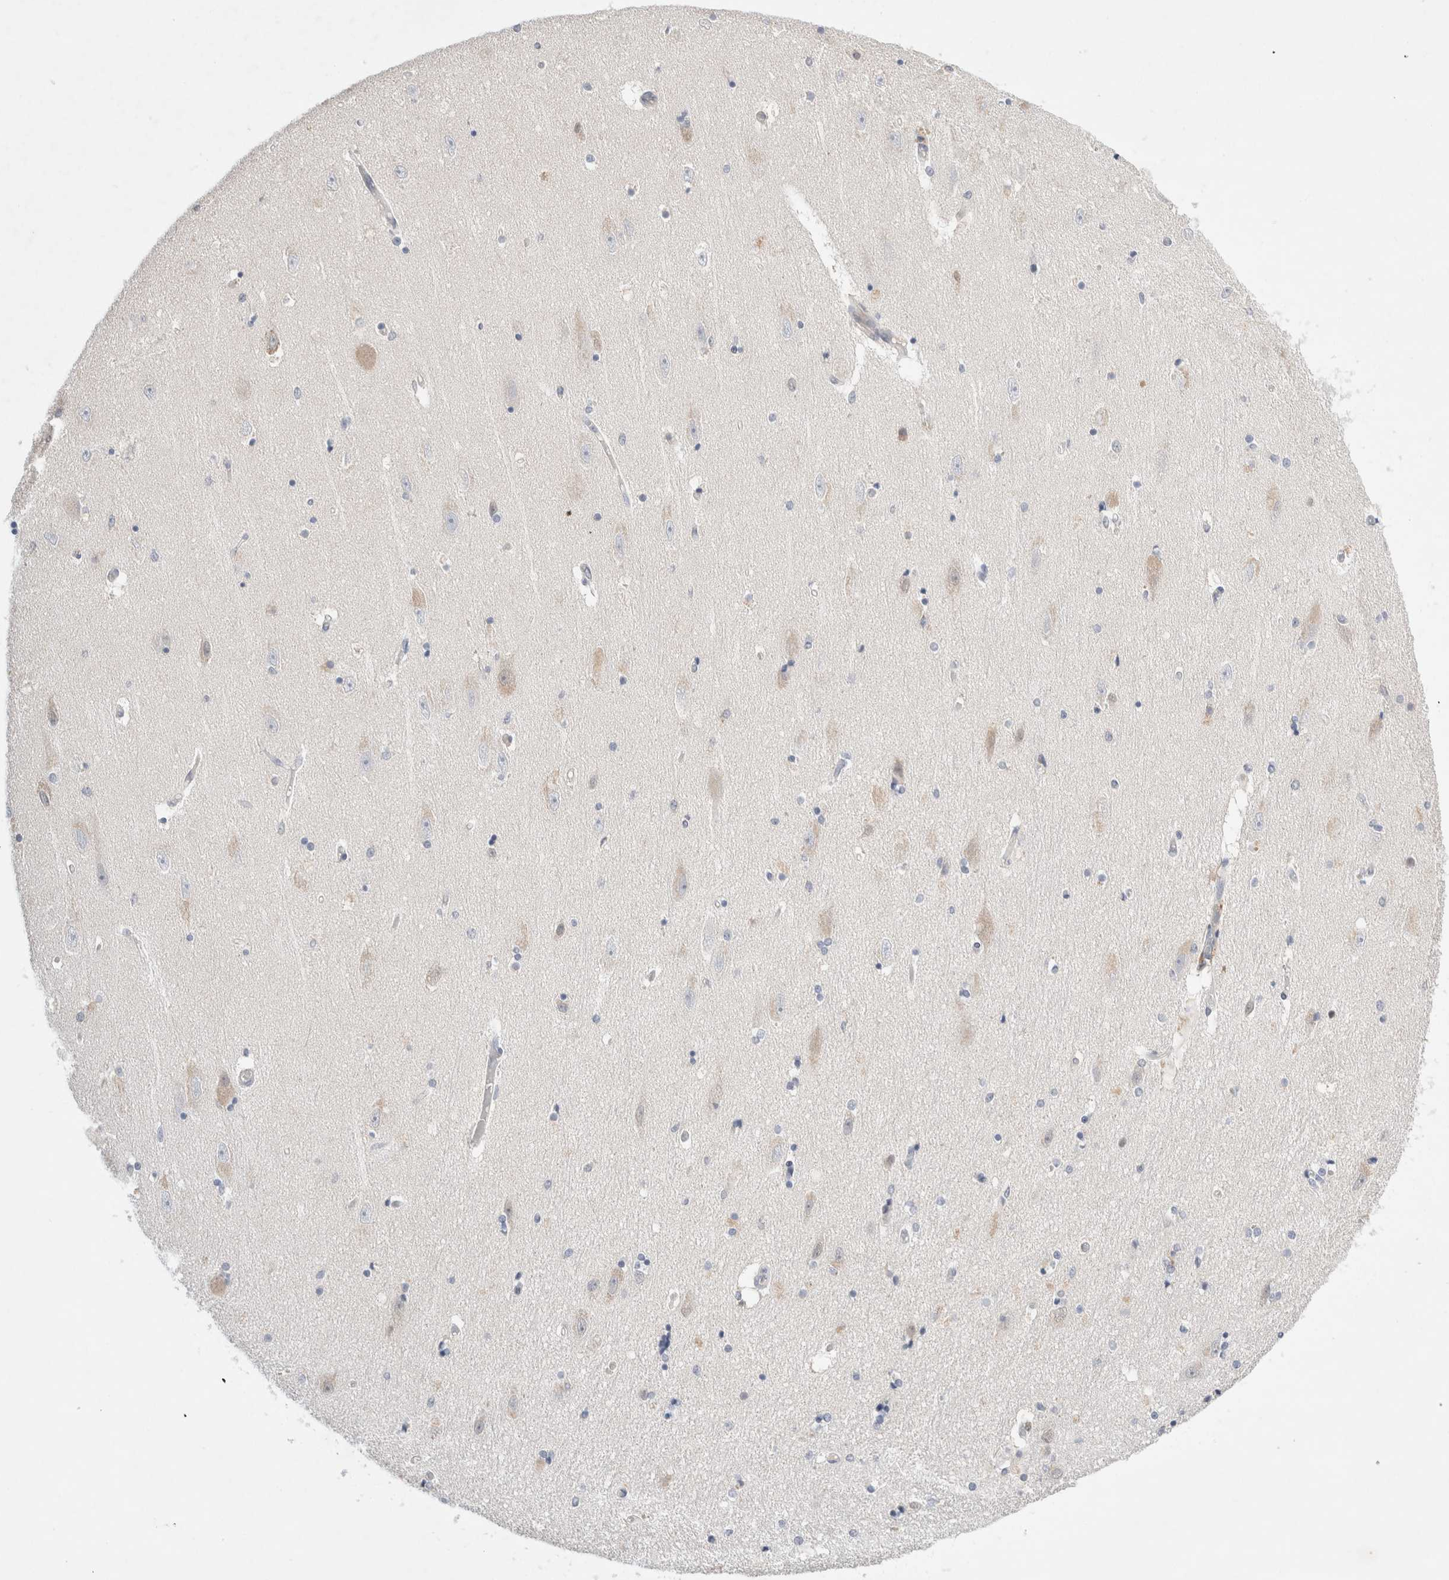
{"staining": {"intensity": "weak", "quantity": "<25%", "location": "cytoplasmic/membranous"}, "tissue": "hippocampus", "cell_type": "Glial cells", "image_type": "normal", "snomed": [{"axis": "morphology", "description": "Normal tissue, NOS"}, {"axis": "topography", "description": "Hippocampus"}], "caption": "This is a histopathology image of immunohistochemistry staining of unremarkable hippocampus, which shows no expression in glial cells.", "gene": "SPATA20", "patient": {"sex": "female", "age": 54}}